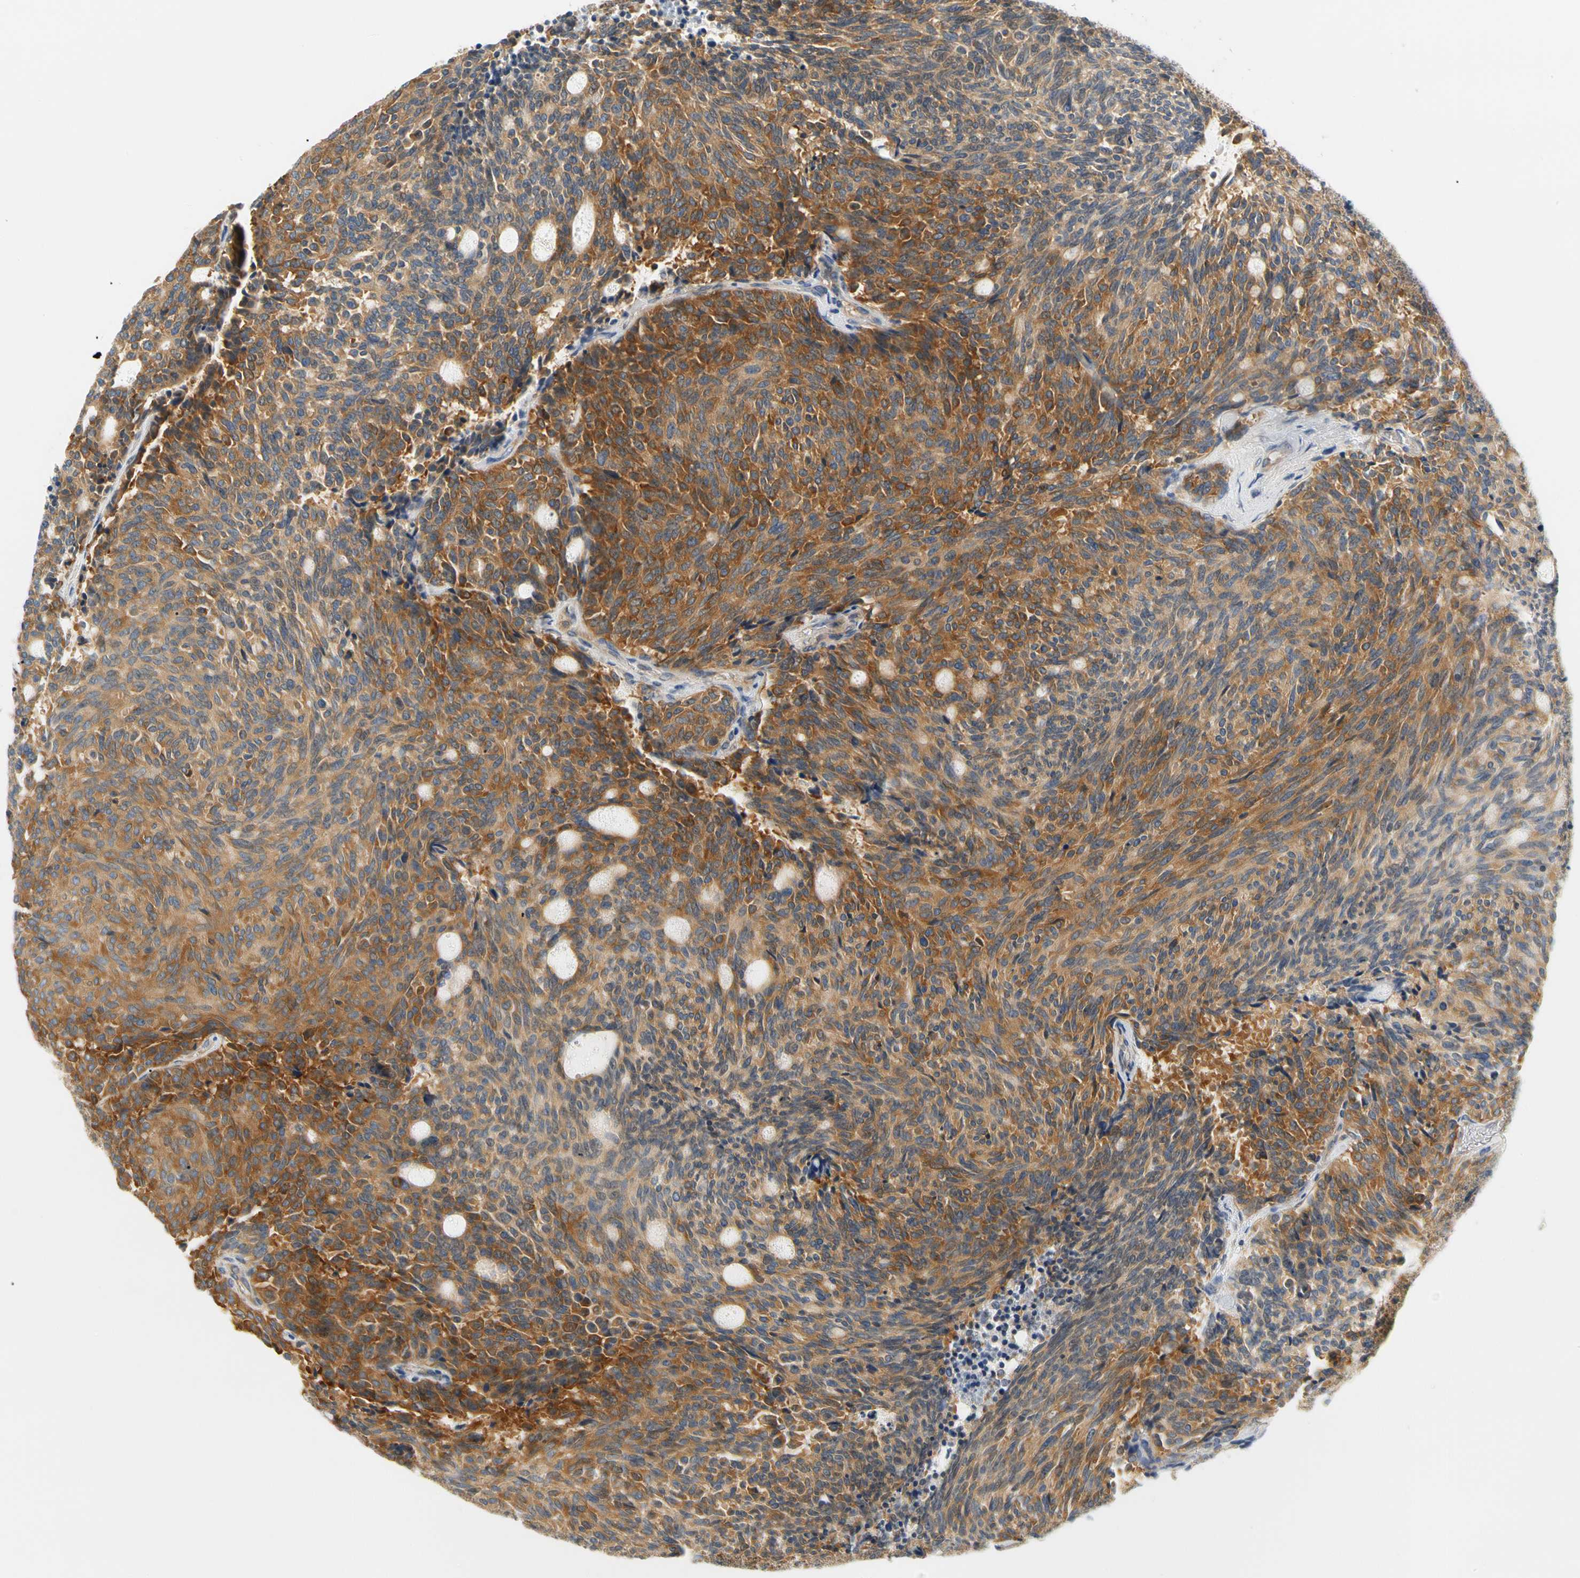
{"staining": {"intensity": "strong", "quantity": ">75%", "location": "cytoplasmic/membranous"}, "tissue": "carcinoid", "cell_type": "Tumor cells", "image_type": "cancer", "snomed": [{"axis": "morphology", "description": "Carcinoid, malignant, NOS"}, {"axis": "topography", "description": "Pancreas"}], "caption": "Malignant carcinoid stained with immunohistochemistry shows strong cytoplasmic/membranous expression in approximately >75% of tumor cells.", "gene": "LRRC47", "patient": {"sex": "female", "age": 54}}